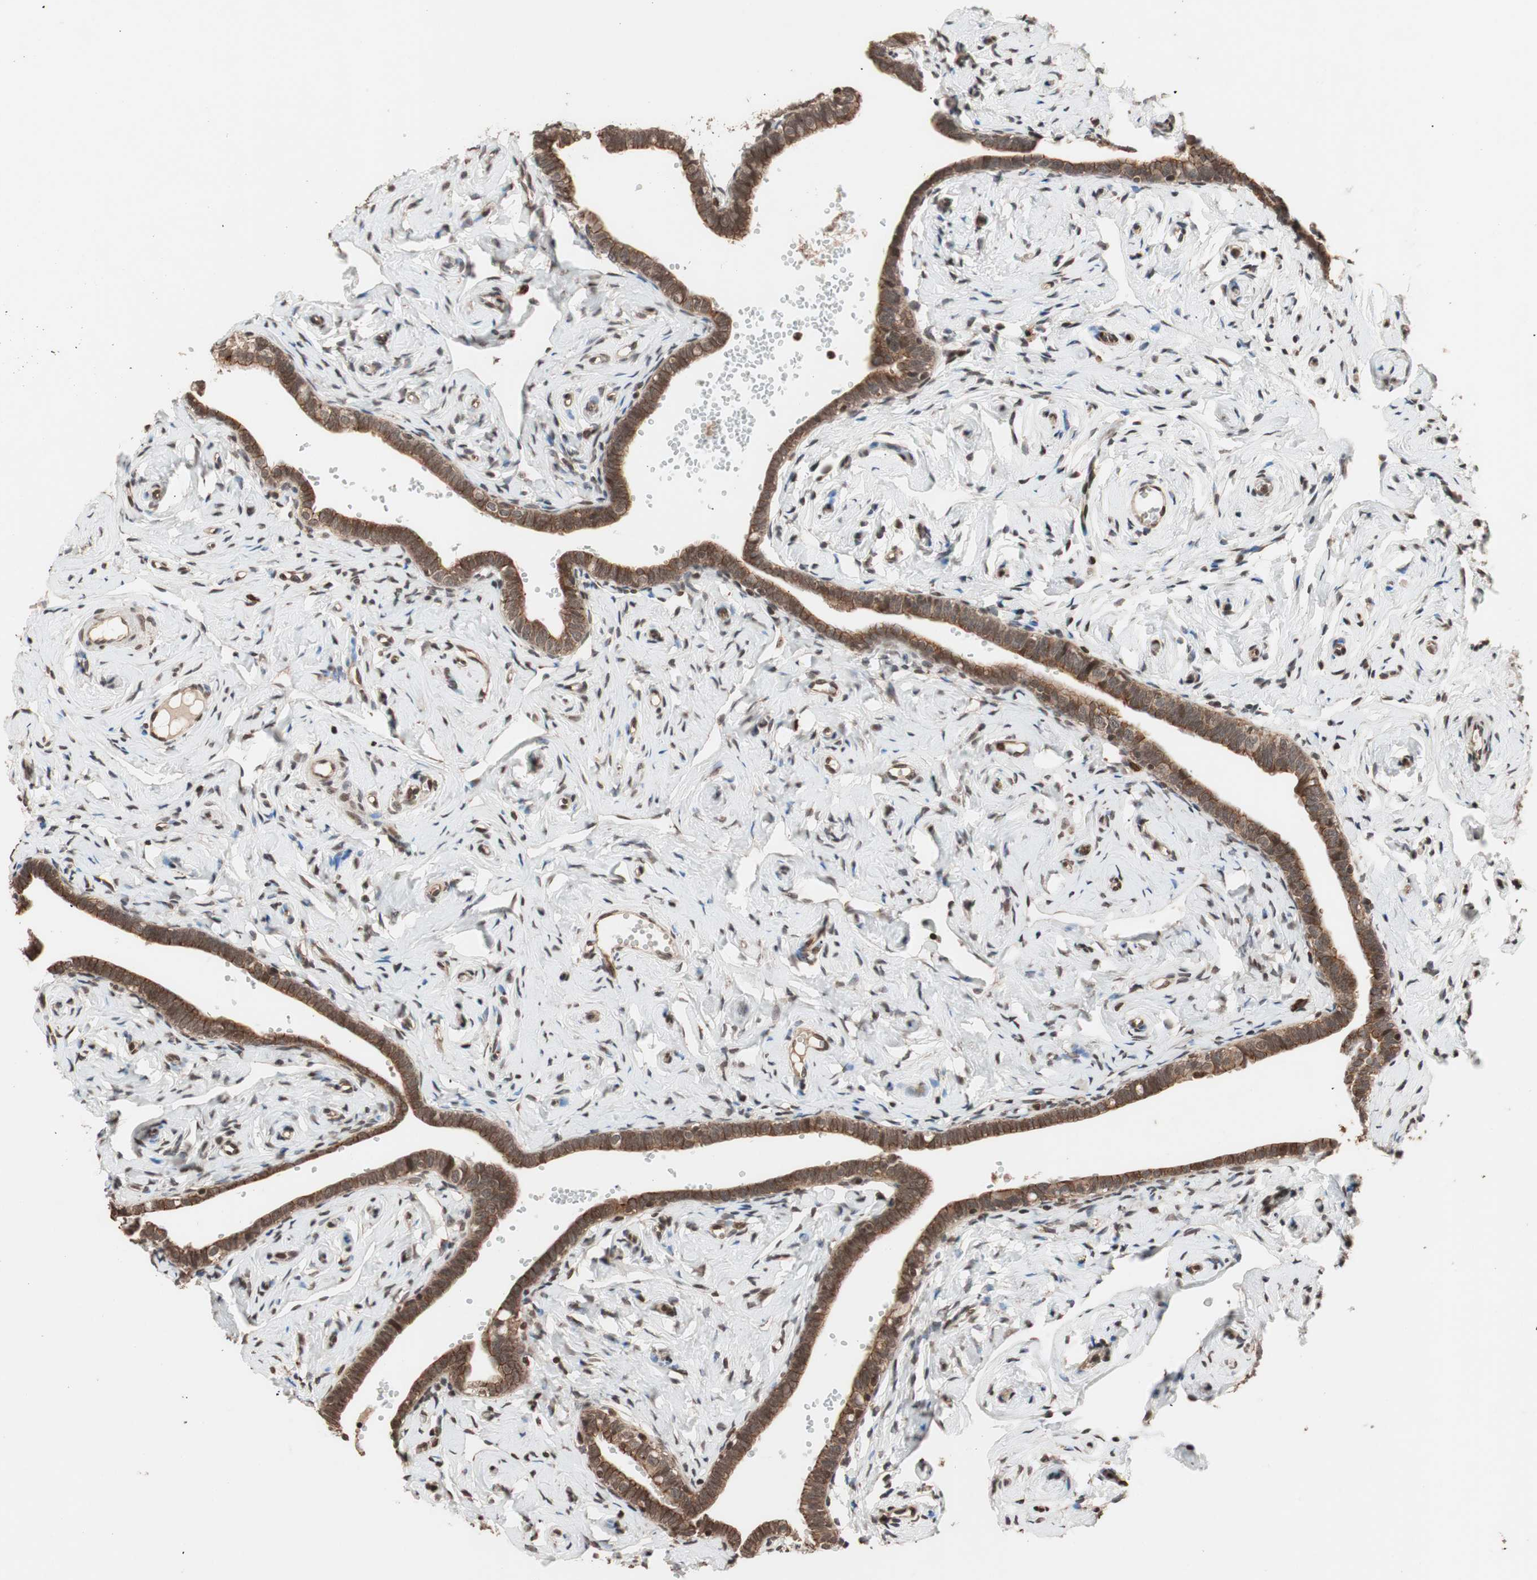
{"staining": {"intensity": "moderate", "quantity": ">75%", "location": "cytoplasmic/membranous"}, "tissue": "fallopian tube", "cell_type": "Glandular cells", "image_type": "normal", "snomed": [{"axis": "morphology", "description": "Normal tissue, NOS"}, {"axis": "topography", "description": "Fallopian tube"}], "caption": "Immunohistochemical staining of unremarkable human fallopian tube reveals >75% levels of moderate cytoplasmic/membranous protein expression in approximately >75% of glandular cells.", "gene": "ZFC3H1", "patient": {"sex": "female", "age": 71}}